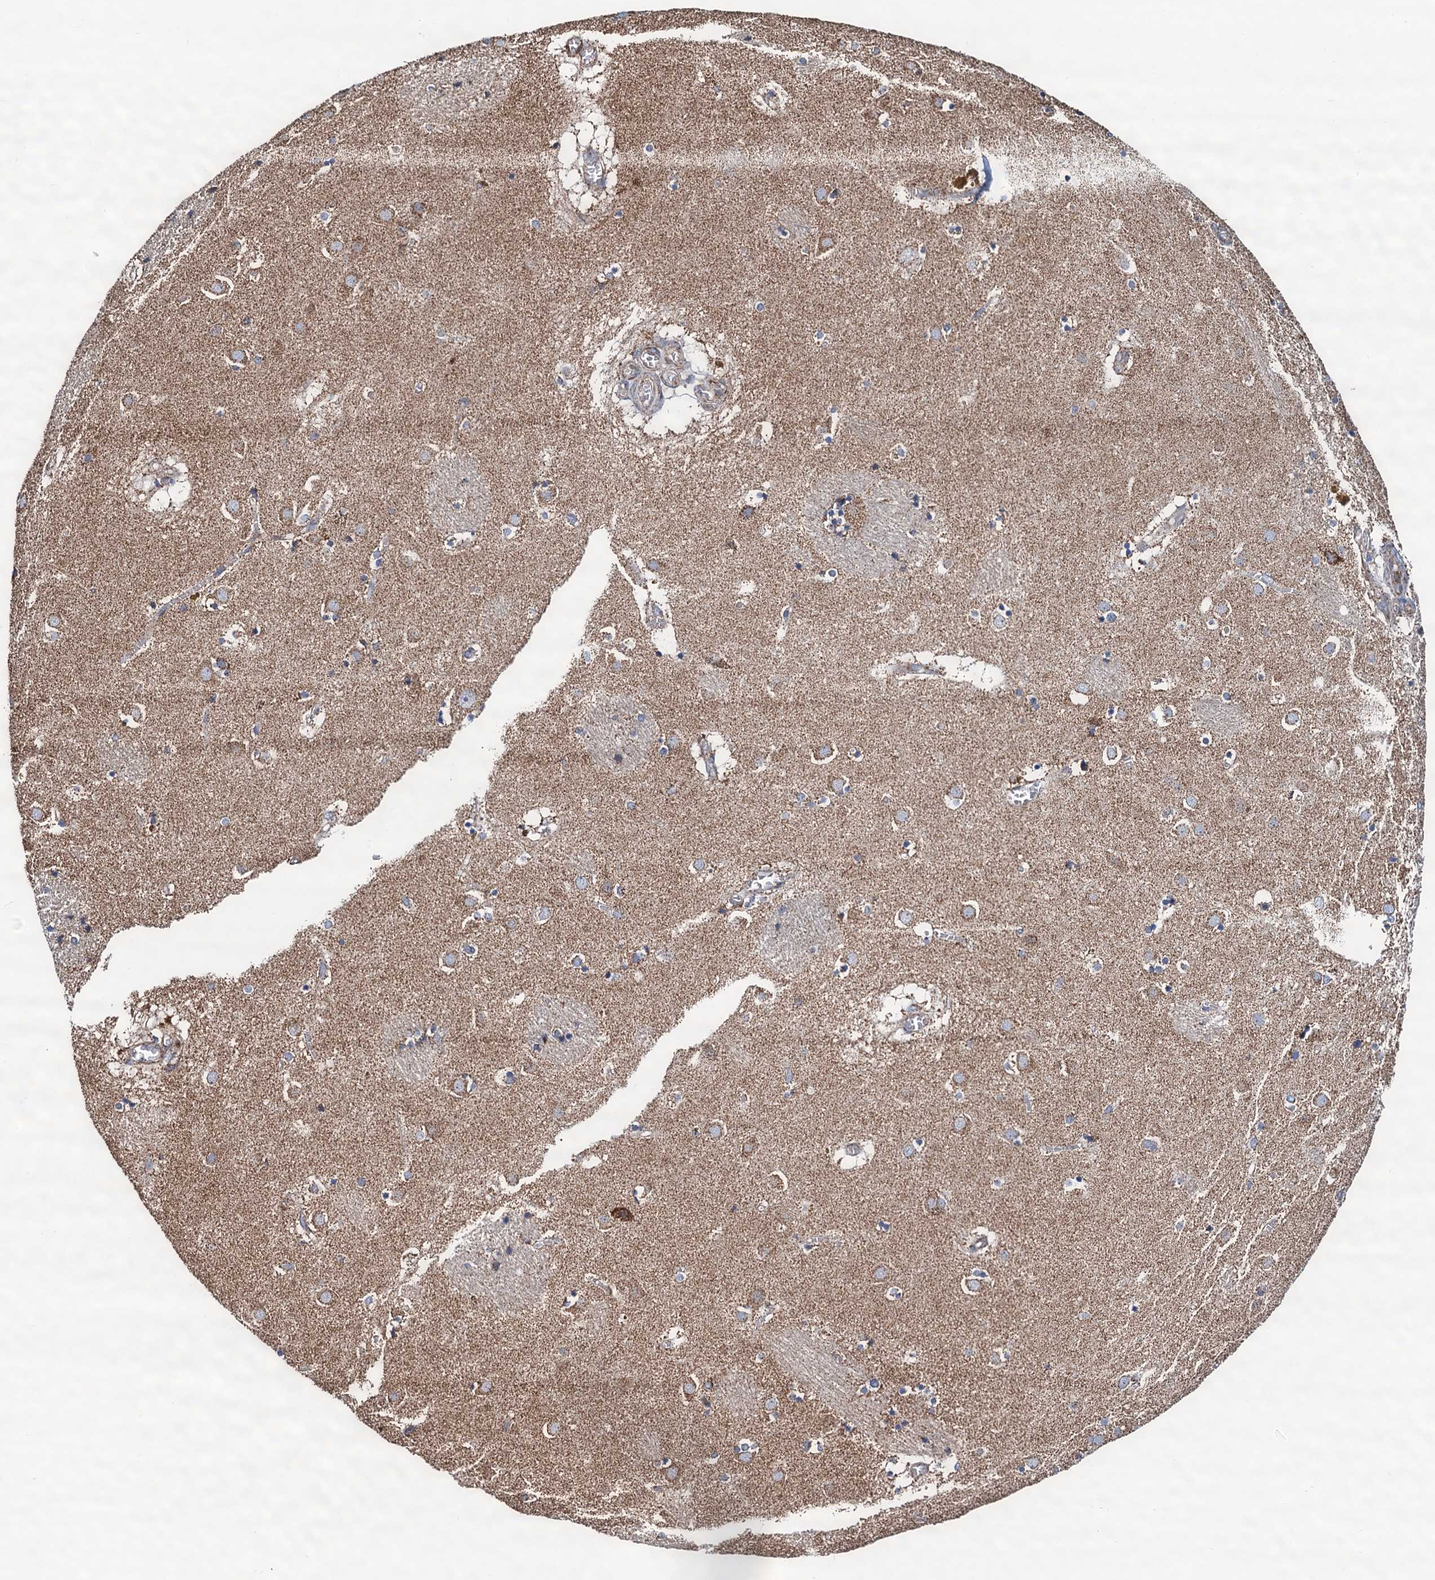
{"staining": {"intensity": "moderate", "quantity": "<25%", "location": "cytoplasmic/membranous"}, "tissue": "caudate", "cell_type": "Glial cells", "image_type": "normal", "snomed": [{"axis": "morphology", "description": "Normal tissue, NOS"}, {"axis": "topography", "description": "Lateral ventricle wall"}], "caption": "Immunohistochemical staining of unremarkable human caudate exhibits moderate cytoplasmic/membranous protein expression in approximately <25% of glial cells. (DAB IHC, brown staining for protein, blue staining for nuclei).", "gene": "AAGAB", "patient": {"sex": "male", "age": 70}}